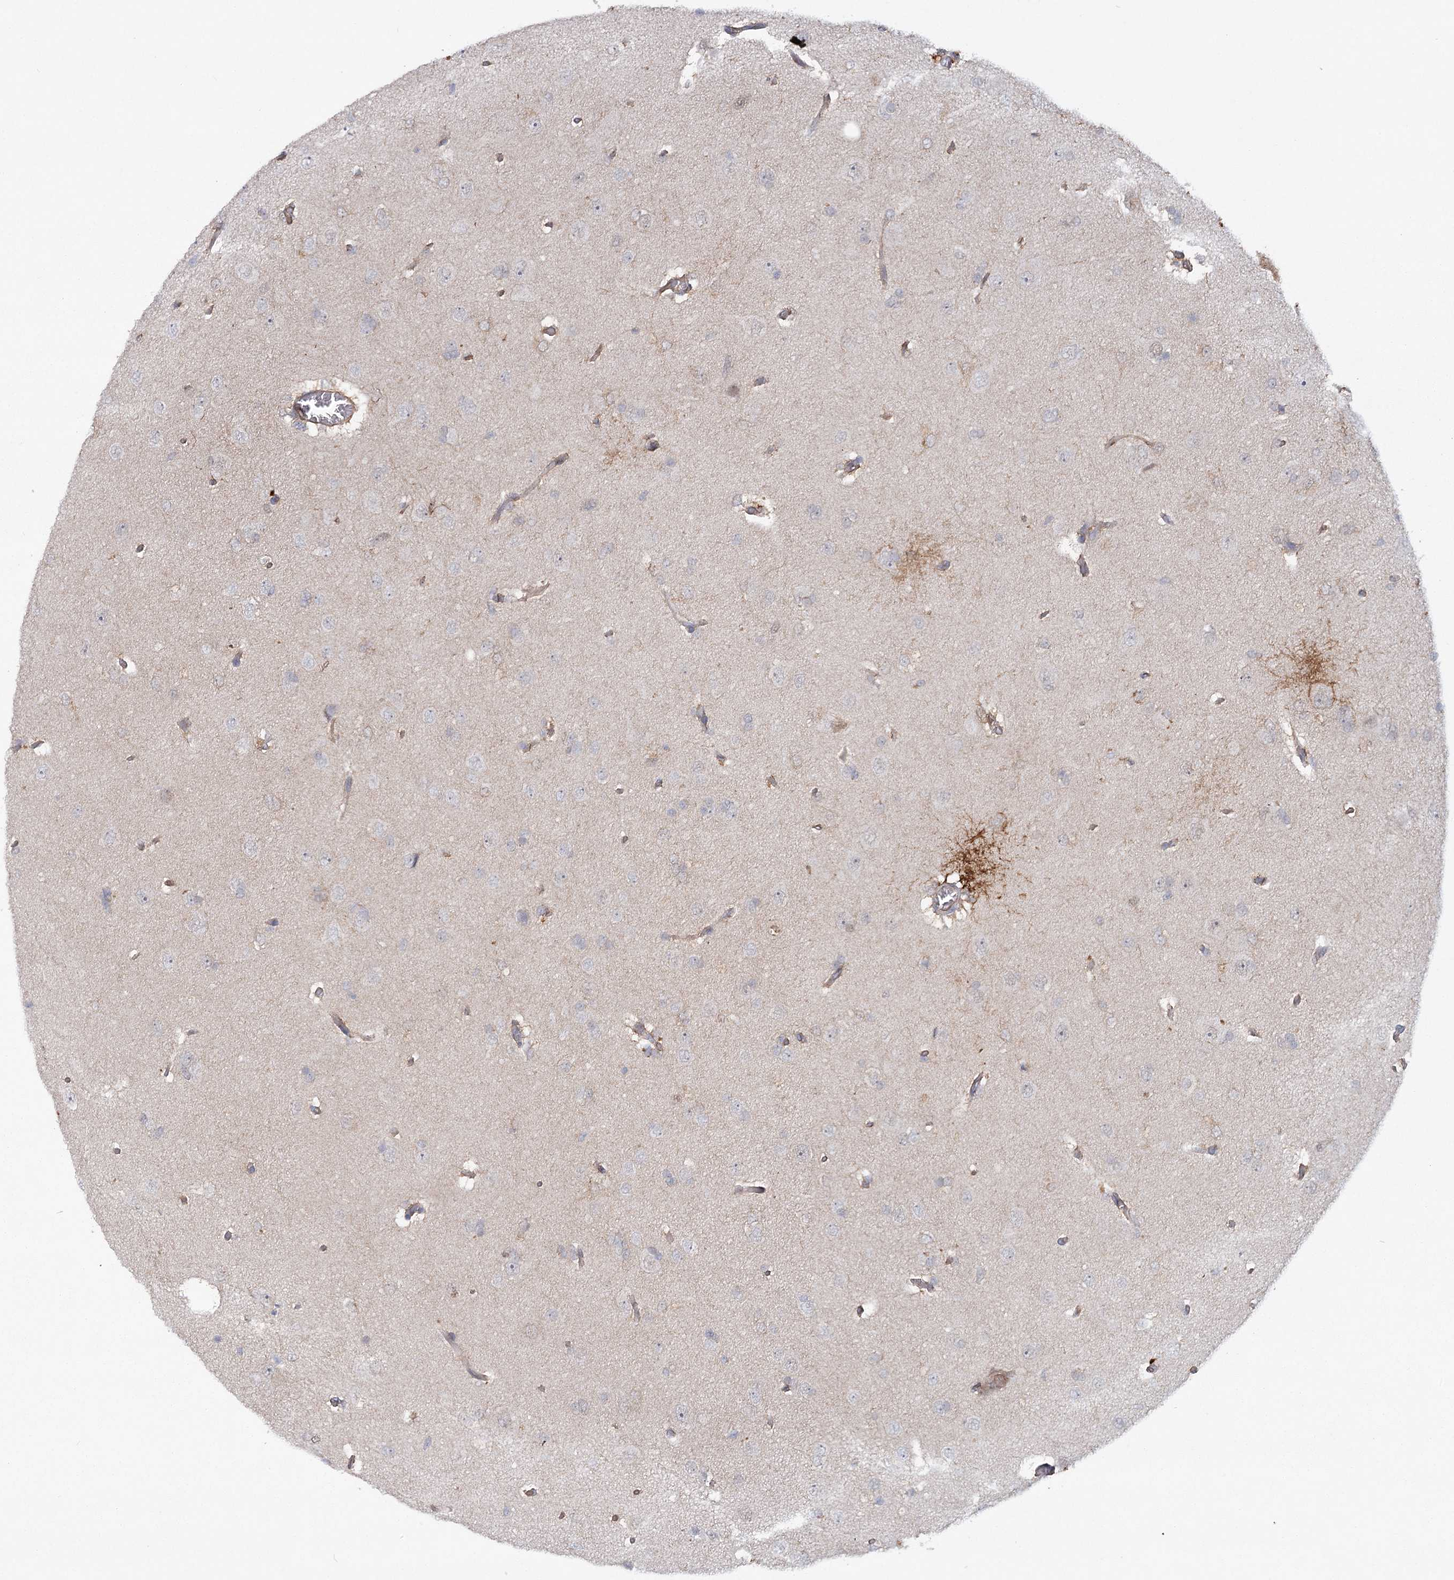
{"staining": {"intensity": "negative", "quantity": "none", "location": "none"}, "tissue": "glioma", "cell_type": "Tumor cells", "image_type": "cancer", "snomed": [{"axis": "morphology", "description": "Glioma, malignant, High grade"}, {"axis": "topography", "description": "Brain"}], "caption": "The IHC image has no significant expression in tumor cells of glioma tissue.", "gene": "MAP3K13", "patient": {"sex": "female", "age": 59}}